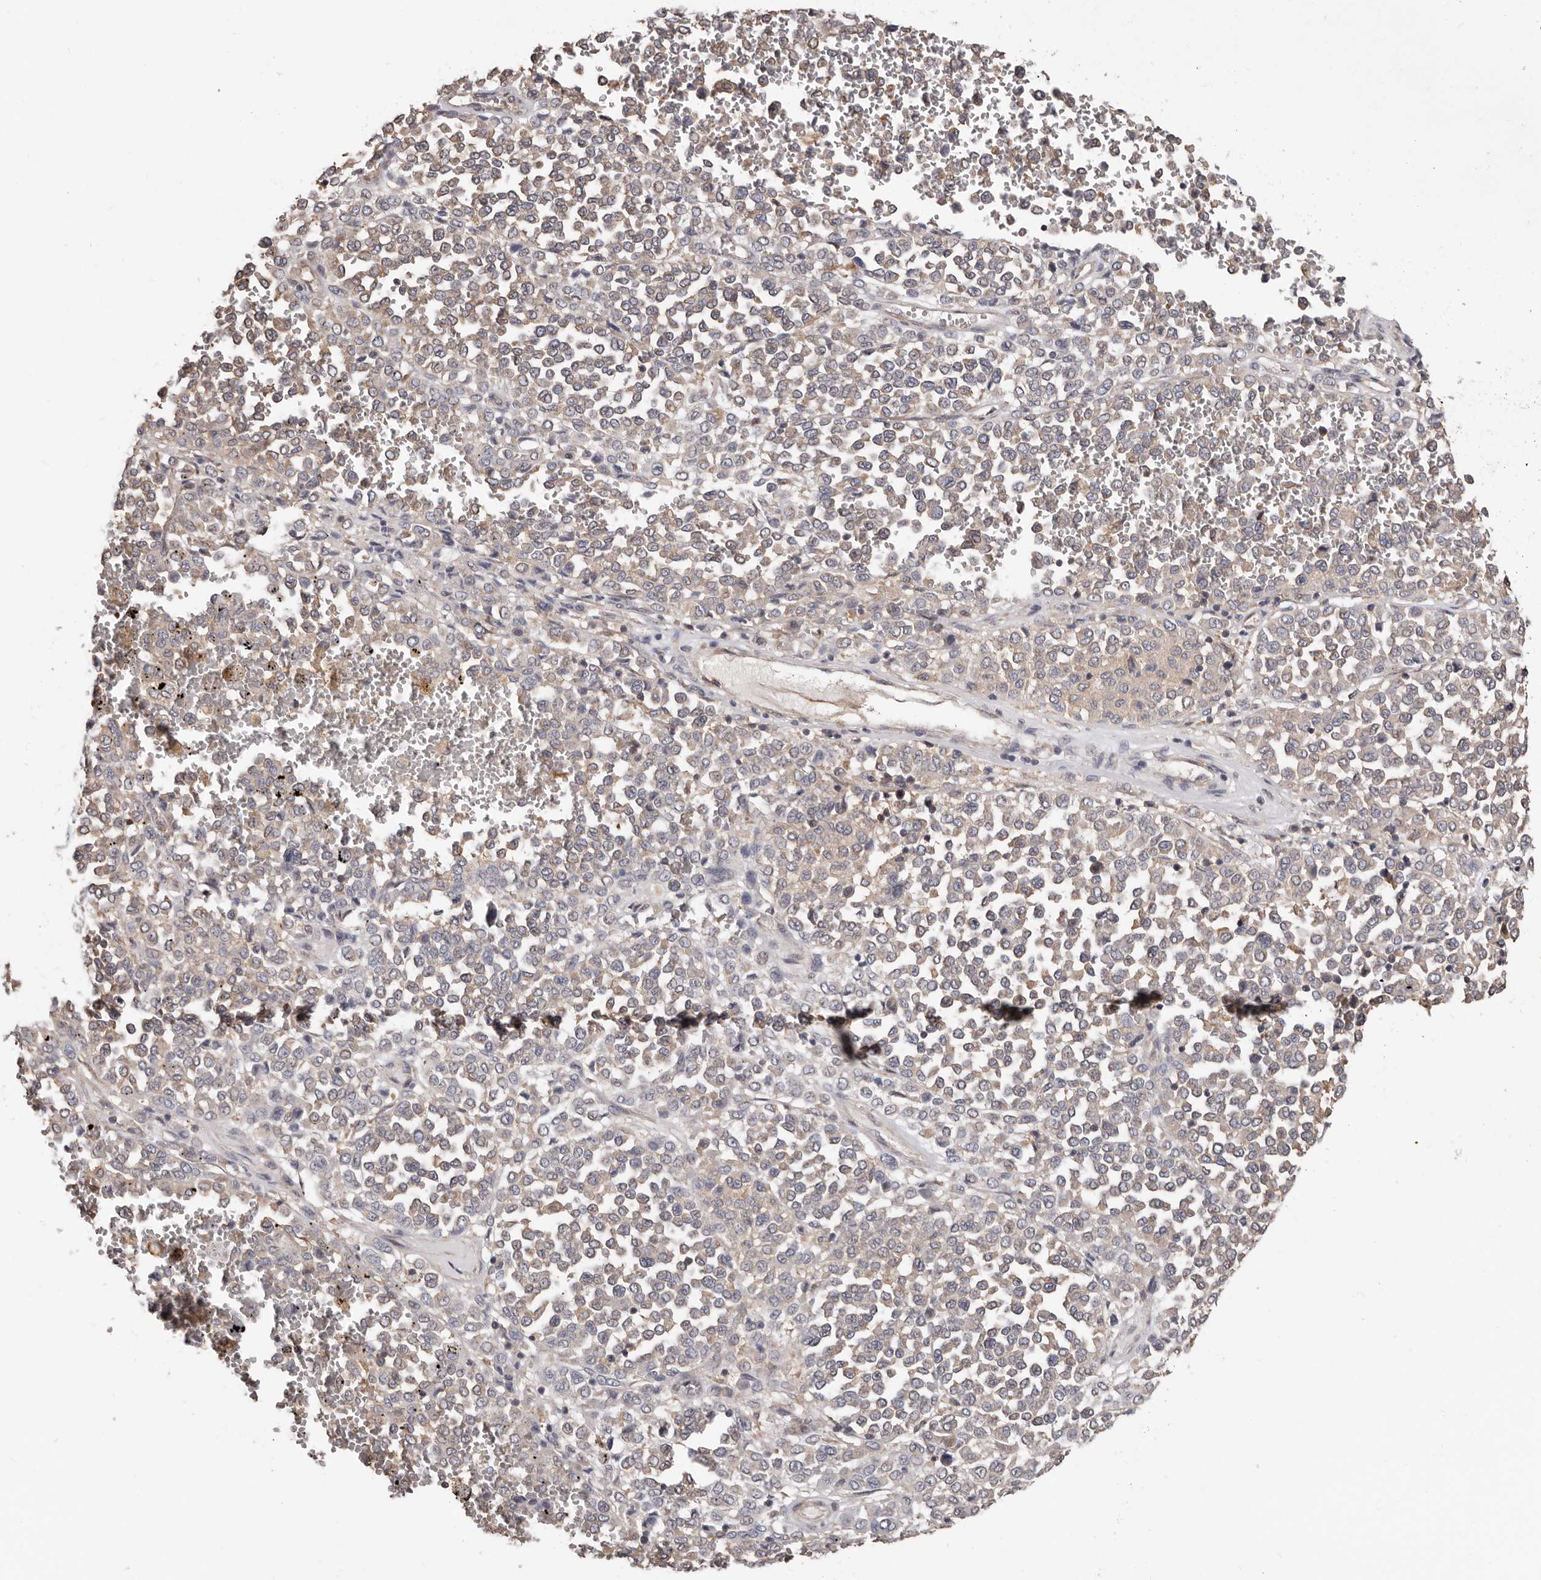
{"staining": {"intensity": "weak", "quantity": "25%-75%", "location": "cytoplasmic/membranous"}, "tissue": "melanoma", "cell_type": "Tumor cells", "image_type": "cancer", "snomed": [{"axis": "morphology", "description": "Malignant melanoma, Metastatic site"}, {"axis": "topography", "description": "Pancreas"}], "caption": "This image shows IHC staining of melanoma, with low weak cytoplasmic/membranous staining in about 25%-75% of tumor cells.", "gene": "MRPL18", "patient": {"sex": "female", "age": 30}}